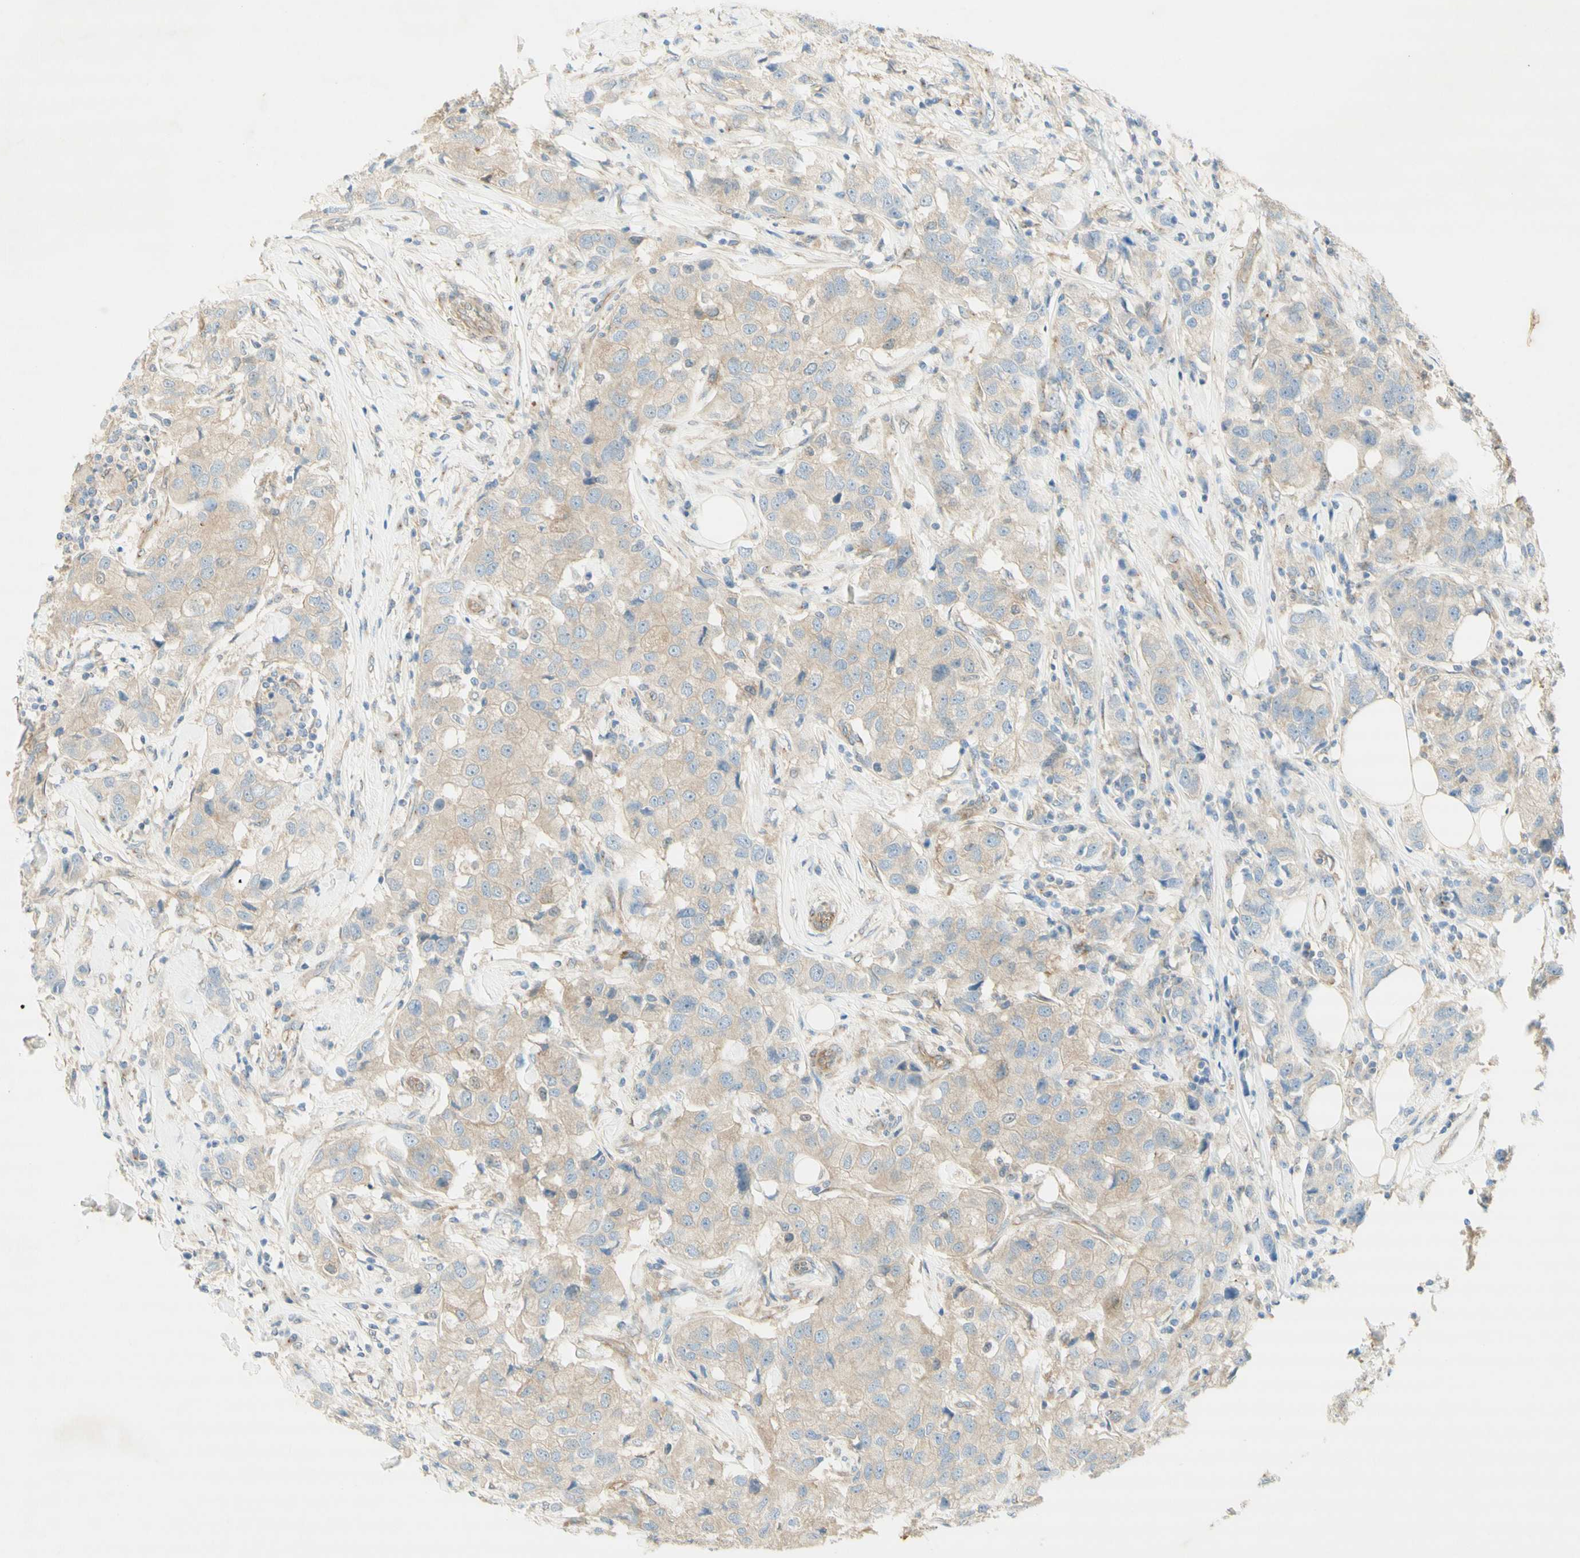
{"staining": {"intensity": "weak", "quantity": "25%-75%", "location": "cytoplasmic/membranous"}, "tissue": "breast cancer", "cell_type": "Tumor cells", "image_type": "cancer", "snomed": [{"axis": "morphology", "description": "Duct carcinoma"}, {"axis": "topography", "description": "Breast"}], "caption": "Protein expression analysis of breast cancer reveals weak cytoplasmic/membranous positivity in about 25%-75% of tumor cells.", "gene": "DYNC1H1", "patient": {"sex": "female", "age": 80}}